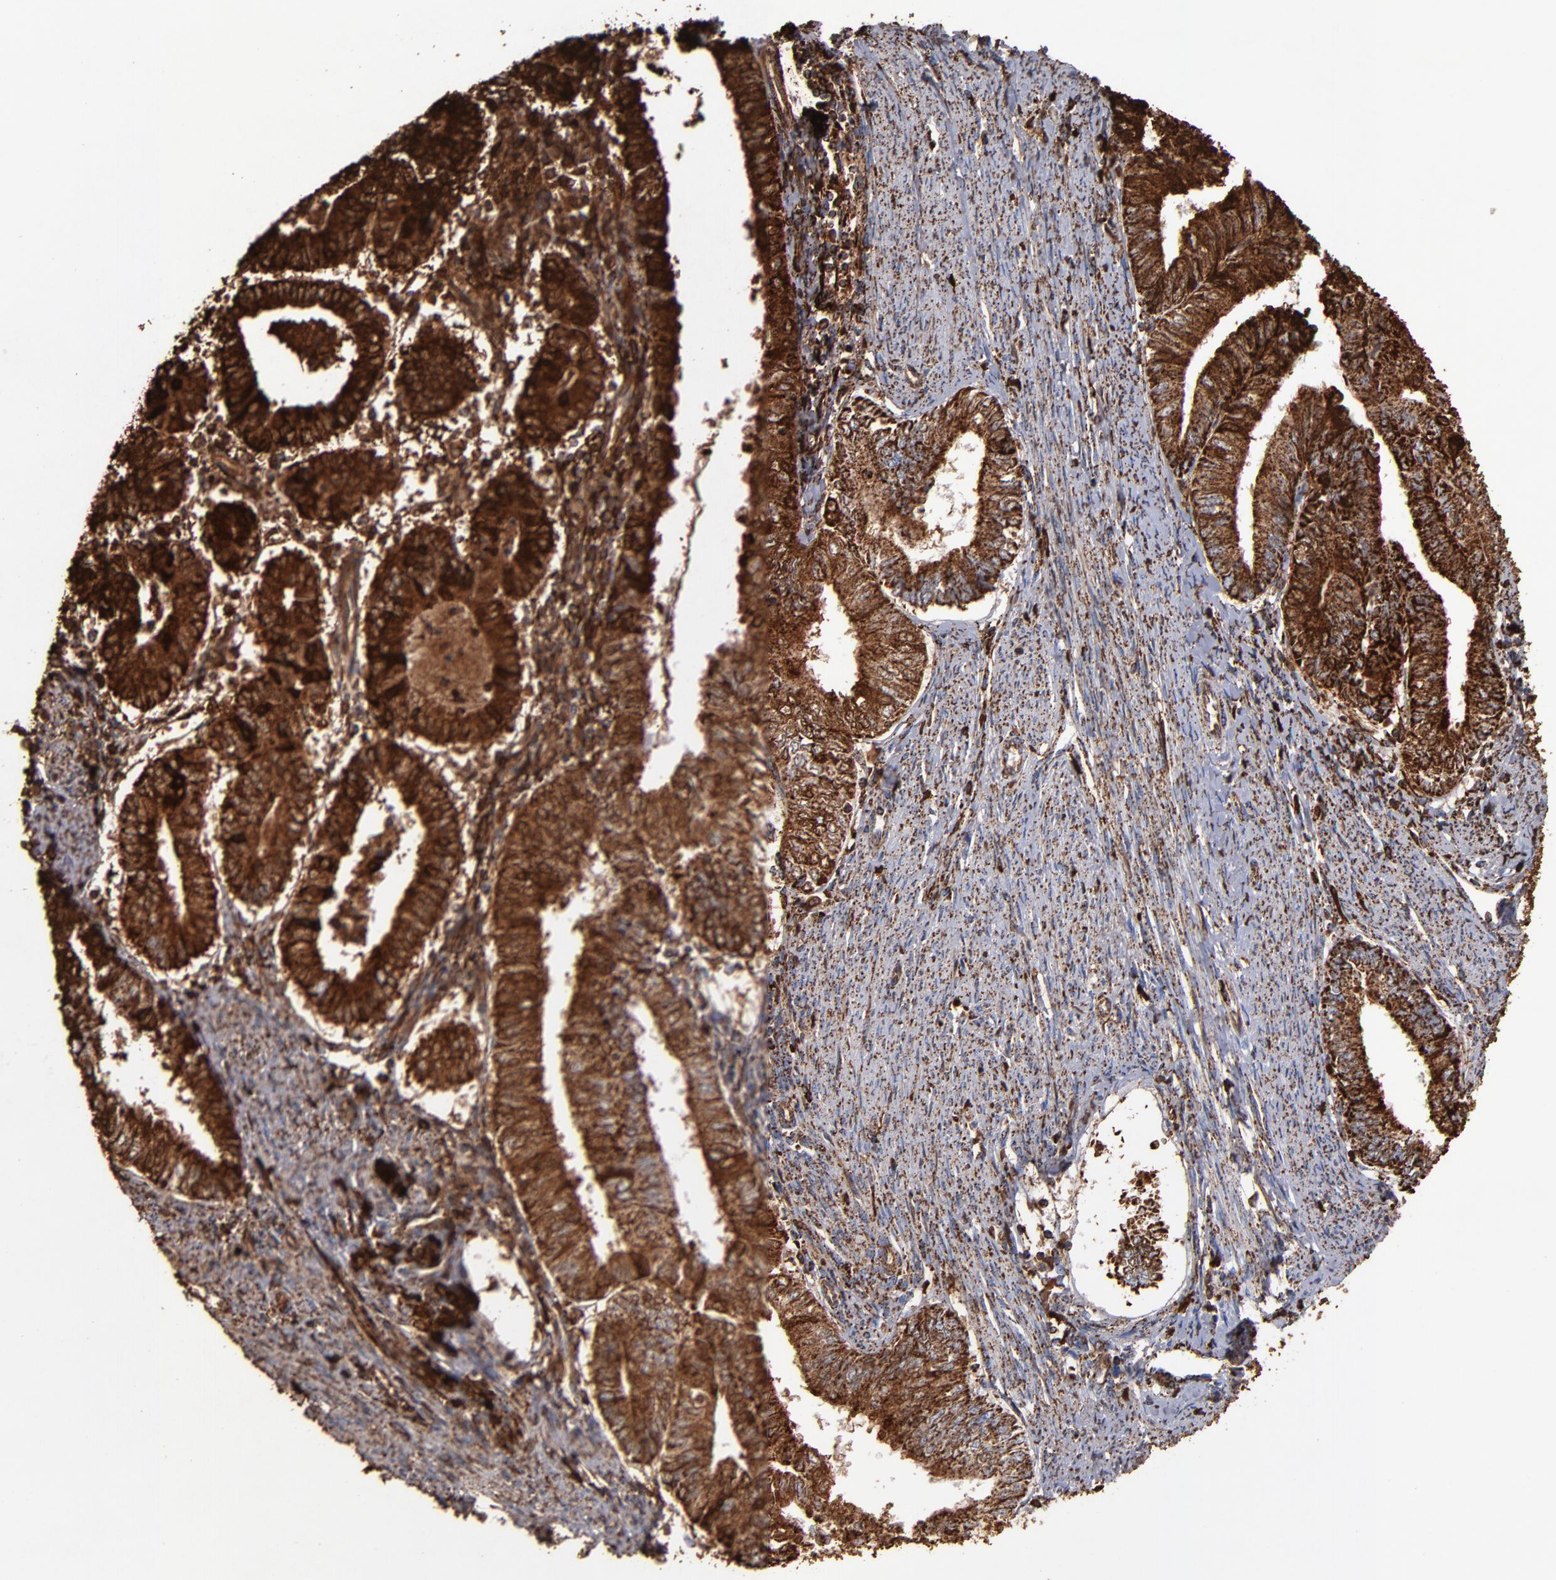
{"staining": {"intensity": "strong", "quantity": ">75%", "location": "cytoplasmic/membranous"}, "tissue": "endometrial cancer", "cell_type": "Tumor cells", "image_type": "cancer", "snomed": [{"axis": "morphology", "description": "Adenocarcinoma, NOS"}, {"axis": "topography", "description": "Endometrium"}], "caption": "The histopathology image displays a brown stain indicating the presence of a protein in the cytoplasmic/membranous of tumor cells in adenocarcinoma (endometrial).", "gene": "SOD2", "patient": {"sex": "female", "age": 66}}